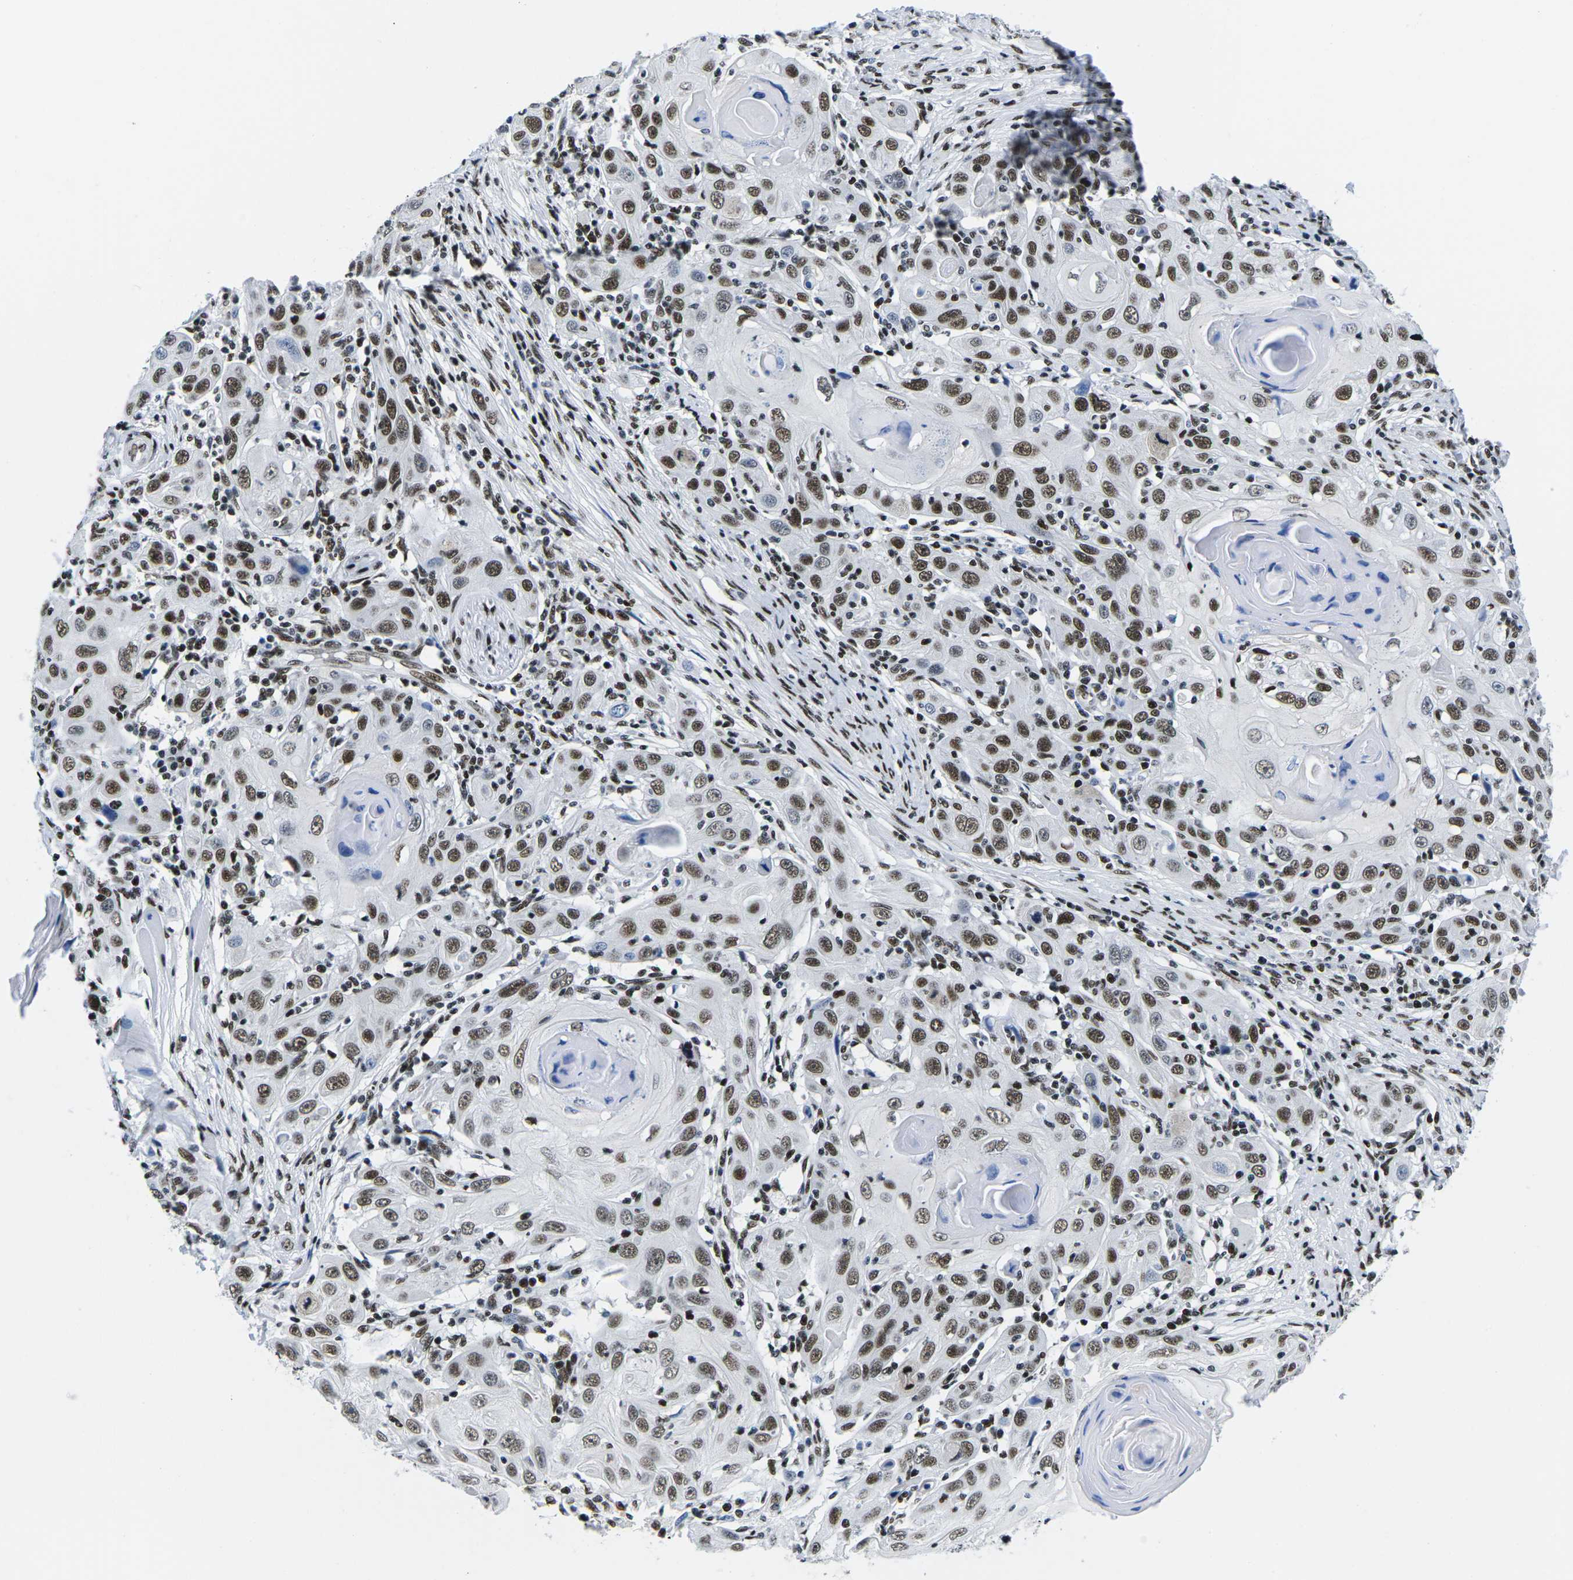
{"staining": {"intensity": "moderate", "quantity": ">75%", "location": "nuclear"}, "tissue": "skin cancer", "cell_type": "Tumor cells", "image_type": "cancer", "snomed": [{"axis": "morphology", "description": "Squamous cell carcinoma, NOS"}, {"axis": "topography", "description": "Skin"}], "caption": "Human skin squamous cell carcinoma stained for a protein (brown) demonstrates moderate nuclear positive expression in about >75% of tumor cells.", "gene": "ATF1", "patient": {"sex": "female", "age": 88}}